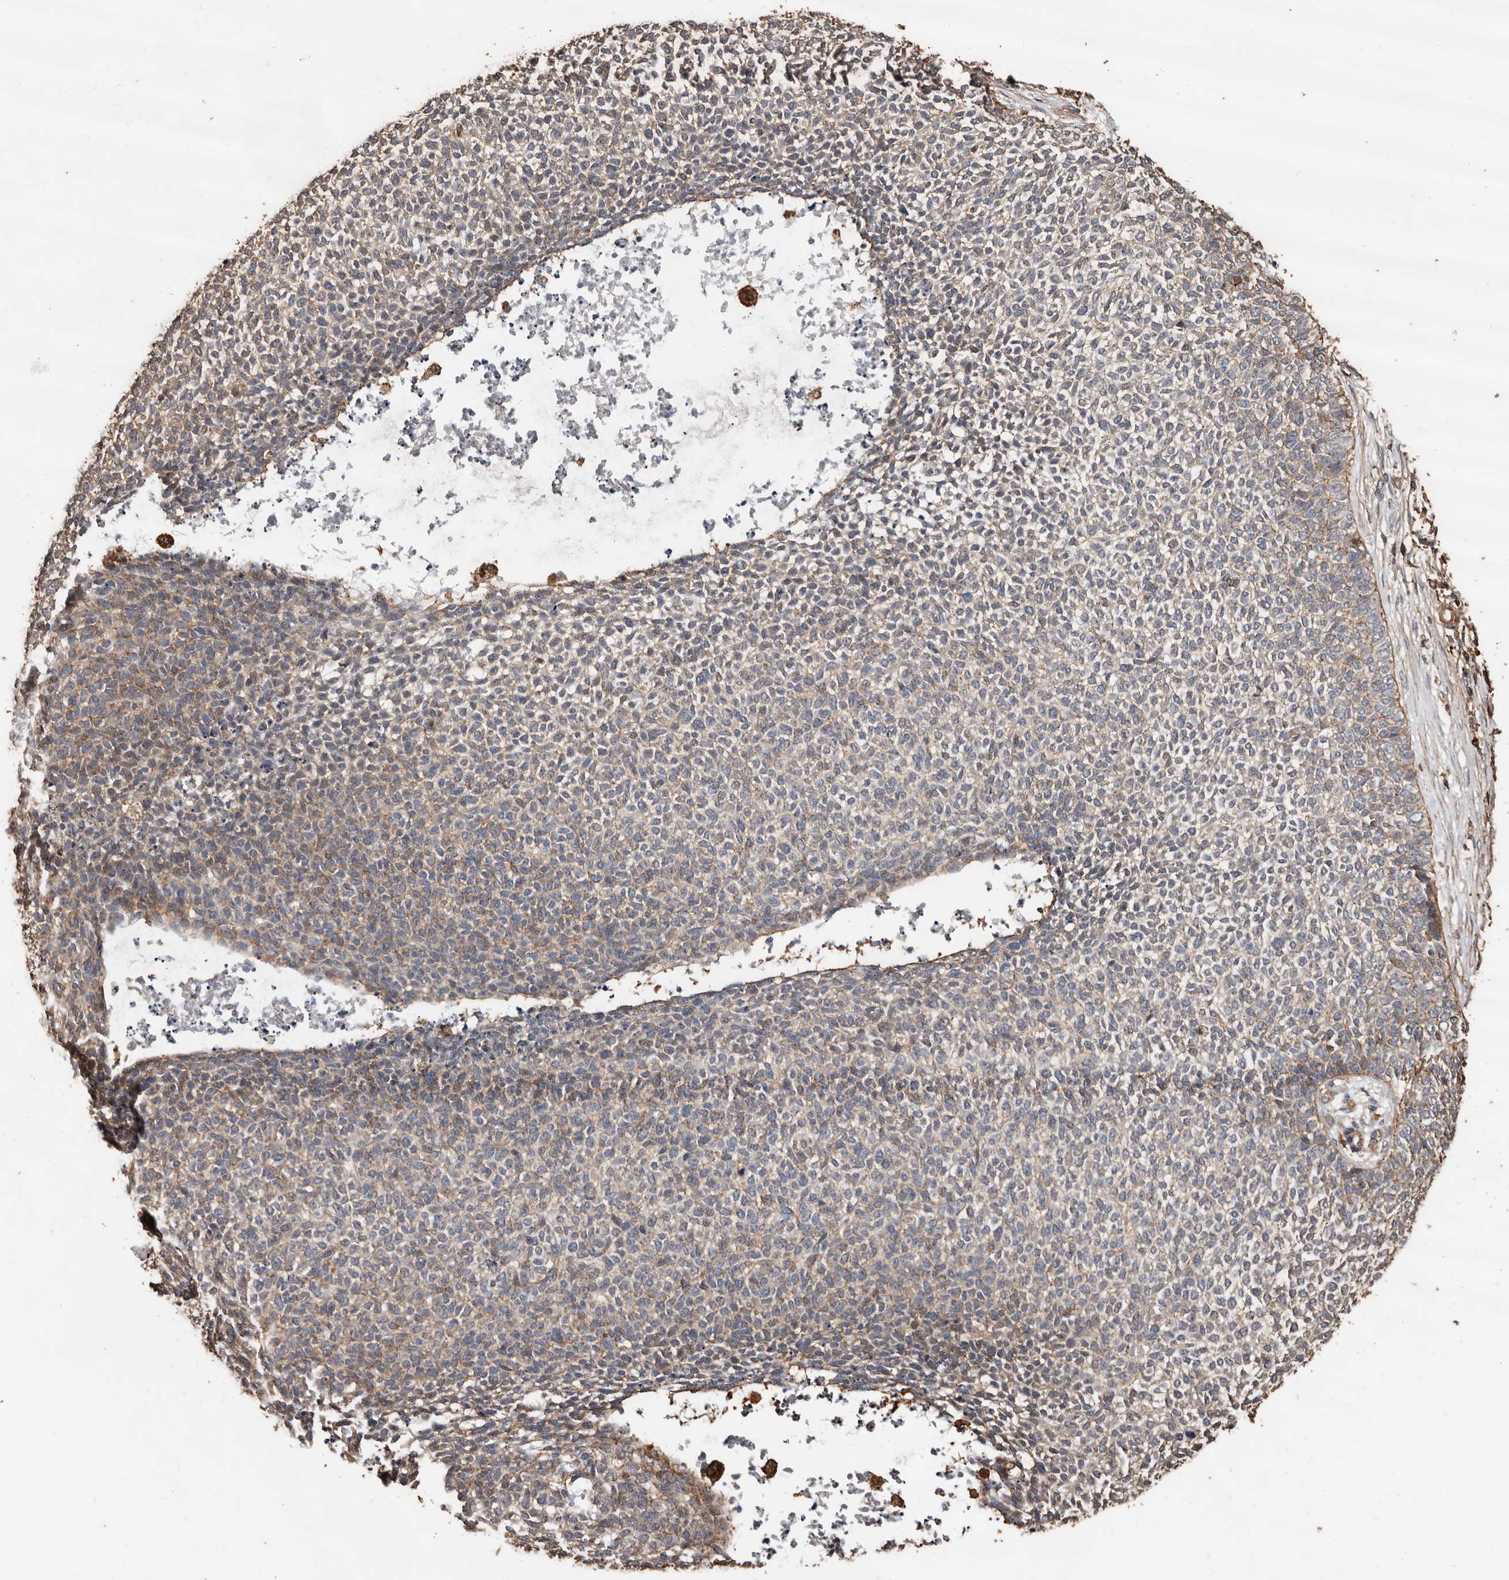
{"staining": {"intensity": "weak", "quantity": ">75%", "location": "cytoplasmic/membranous"}, "tissue": "skin cancer", "cell_type": "Tumor cells", "image_type": "cancer", "snomed": [{"axis": "morphology", "description": "Basal cell carcinoma"}, {"axis": "topography", "description": "Skin"}], "caption": "Immunohistochemistry of skin cancer (basal cell carcinoma) exhibits low levels of weak cytoplasmic/membranous staining in about >75% of tumor cells.", "gene": "GSK3A", "patient": {"sex": "female", "age": 84}}